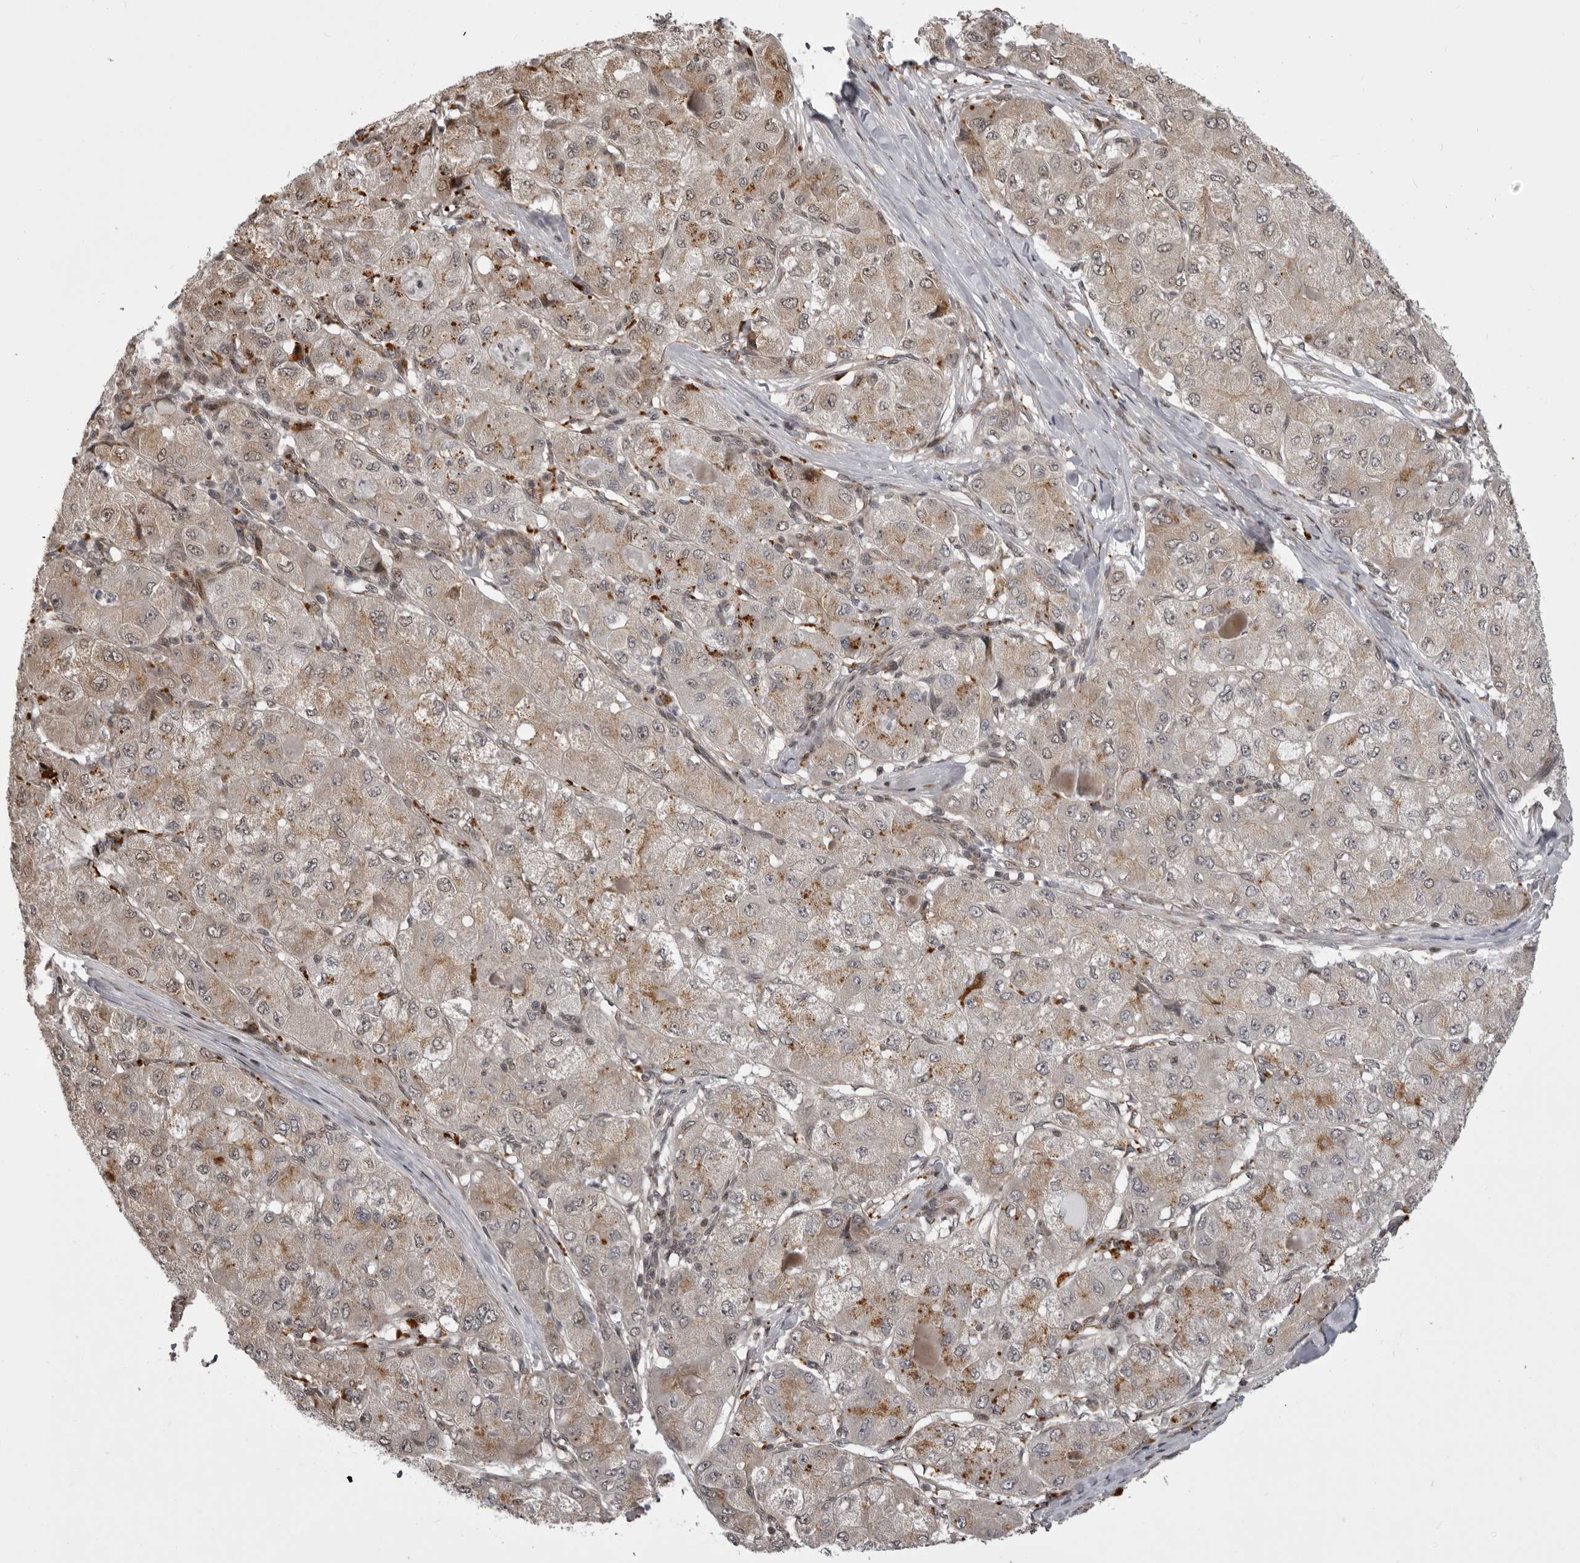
{"staining": {"intensity": "moderate", "quantity": "<25%", "location": "cytoplasmic/membranous"}, "tissue": "liver cancer", "cell_type": "Tumor cells", "image_type": "cancer", "snomed": [{"axis": "morphology", "description": "Carcinoma, Hepatocellular, NOS"}, {"axis": "topography", "description": "Liver"}], "caption": "IHC micrograph of liver cancer stained for a protein (brown), which displays low levels of moderate cytoplasmic/membranous staining in approximately <25% of tumor cells.", "gene": "C1orf109", "patient": {"sex": "male", "age": 80}}